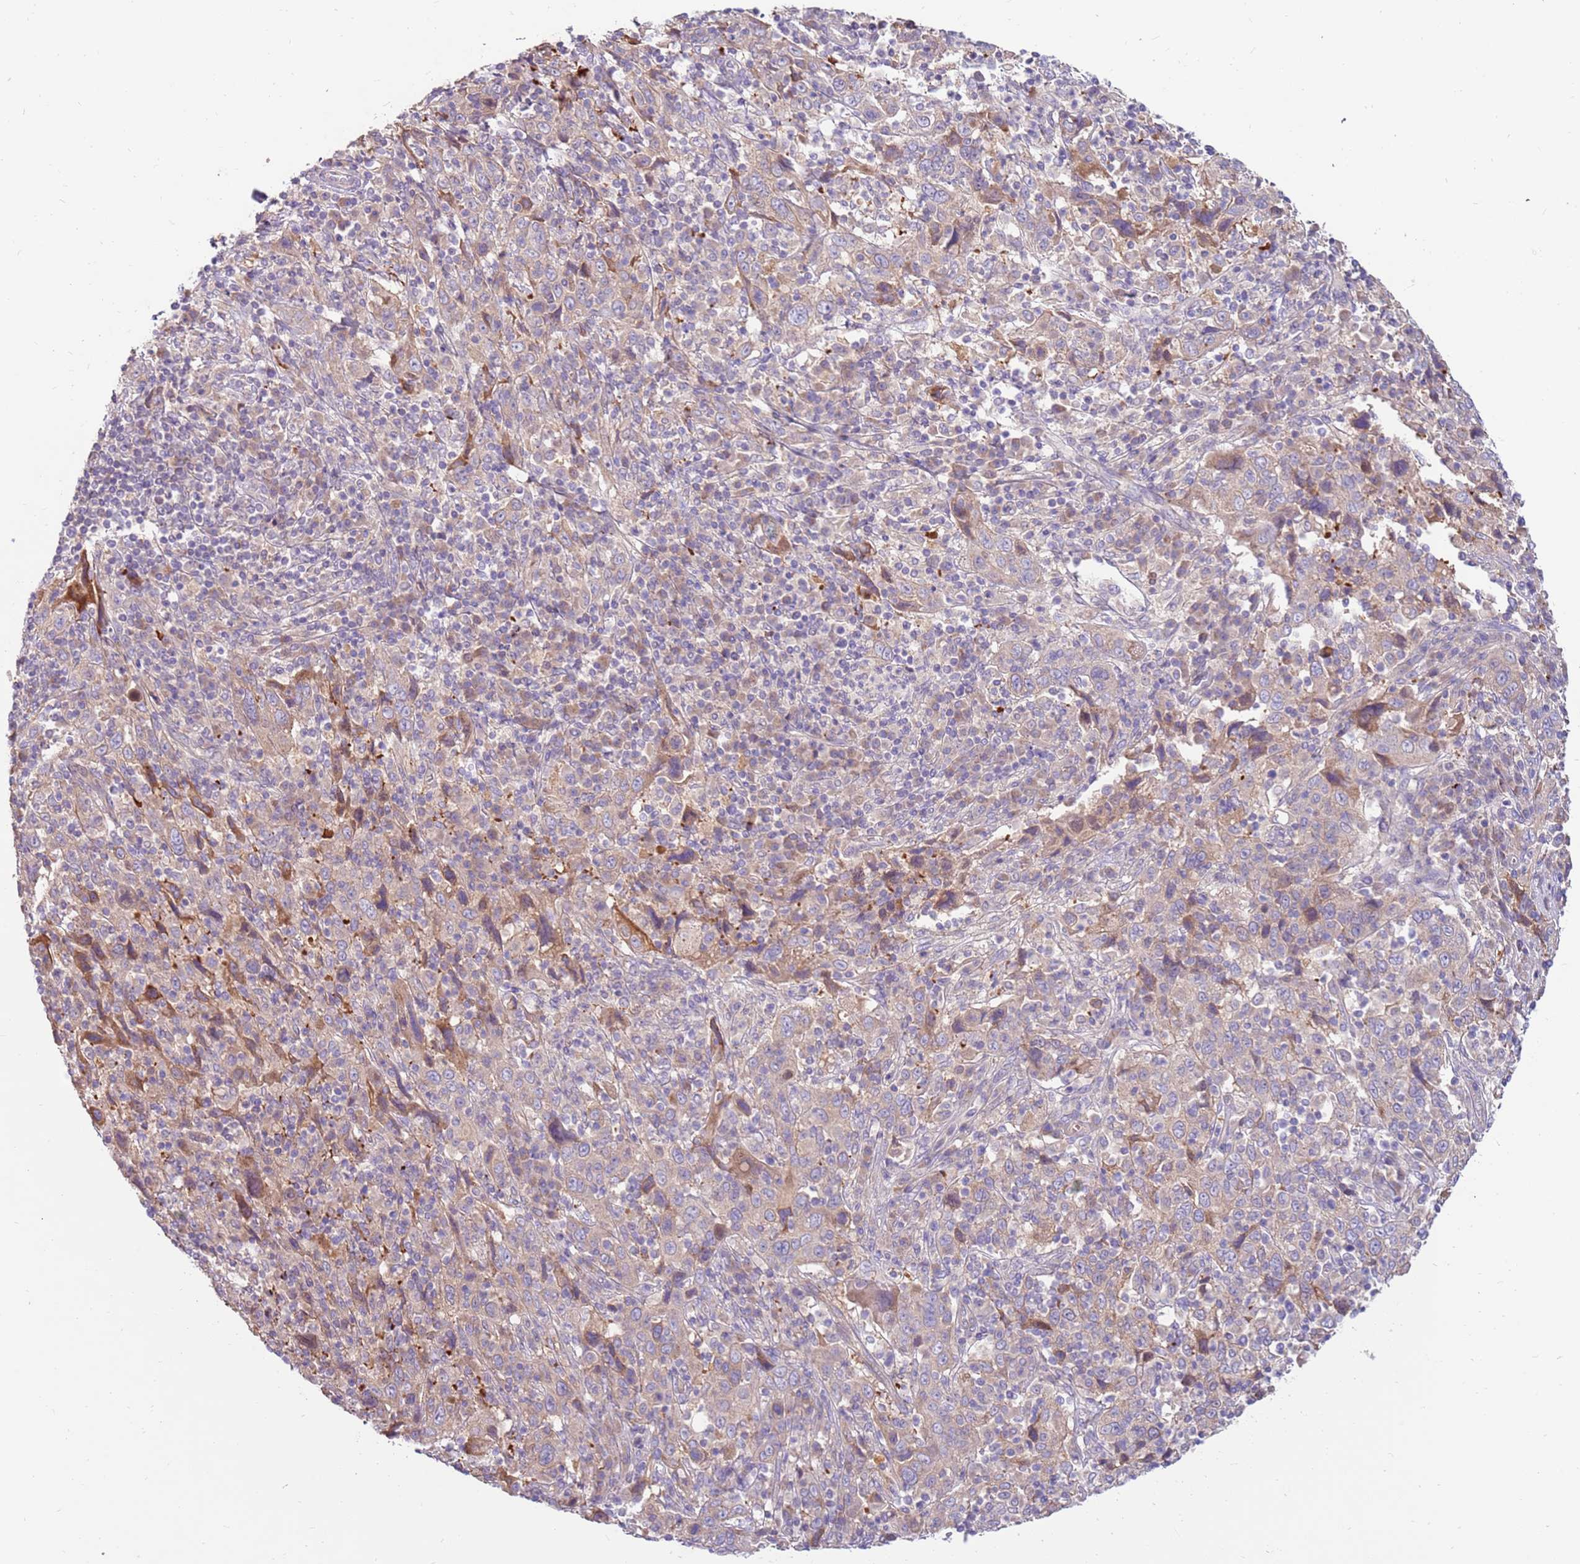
{"staining": {"intensity": "weak", "quantity": "<25%", "location": "cytoplasmic/membranous"}, "tissue": "cervical cancer", "cell_type": "Tumor cells", "image_type": "cancer", "snomed": [{"axis": "morphology", "description": "Squamous cell carcinoma, NOS"}, {"axis": "topography", "description": "Cervix"}], "caption": "Protein analysis of cervical cancer (squamous cell carcinoma) displays no significant expression in tumor cells.", "gene": "SLC44A4", "patient": {"sex": "female", "age": 46}}